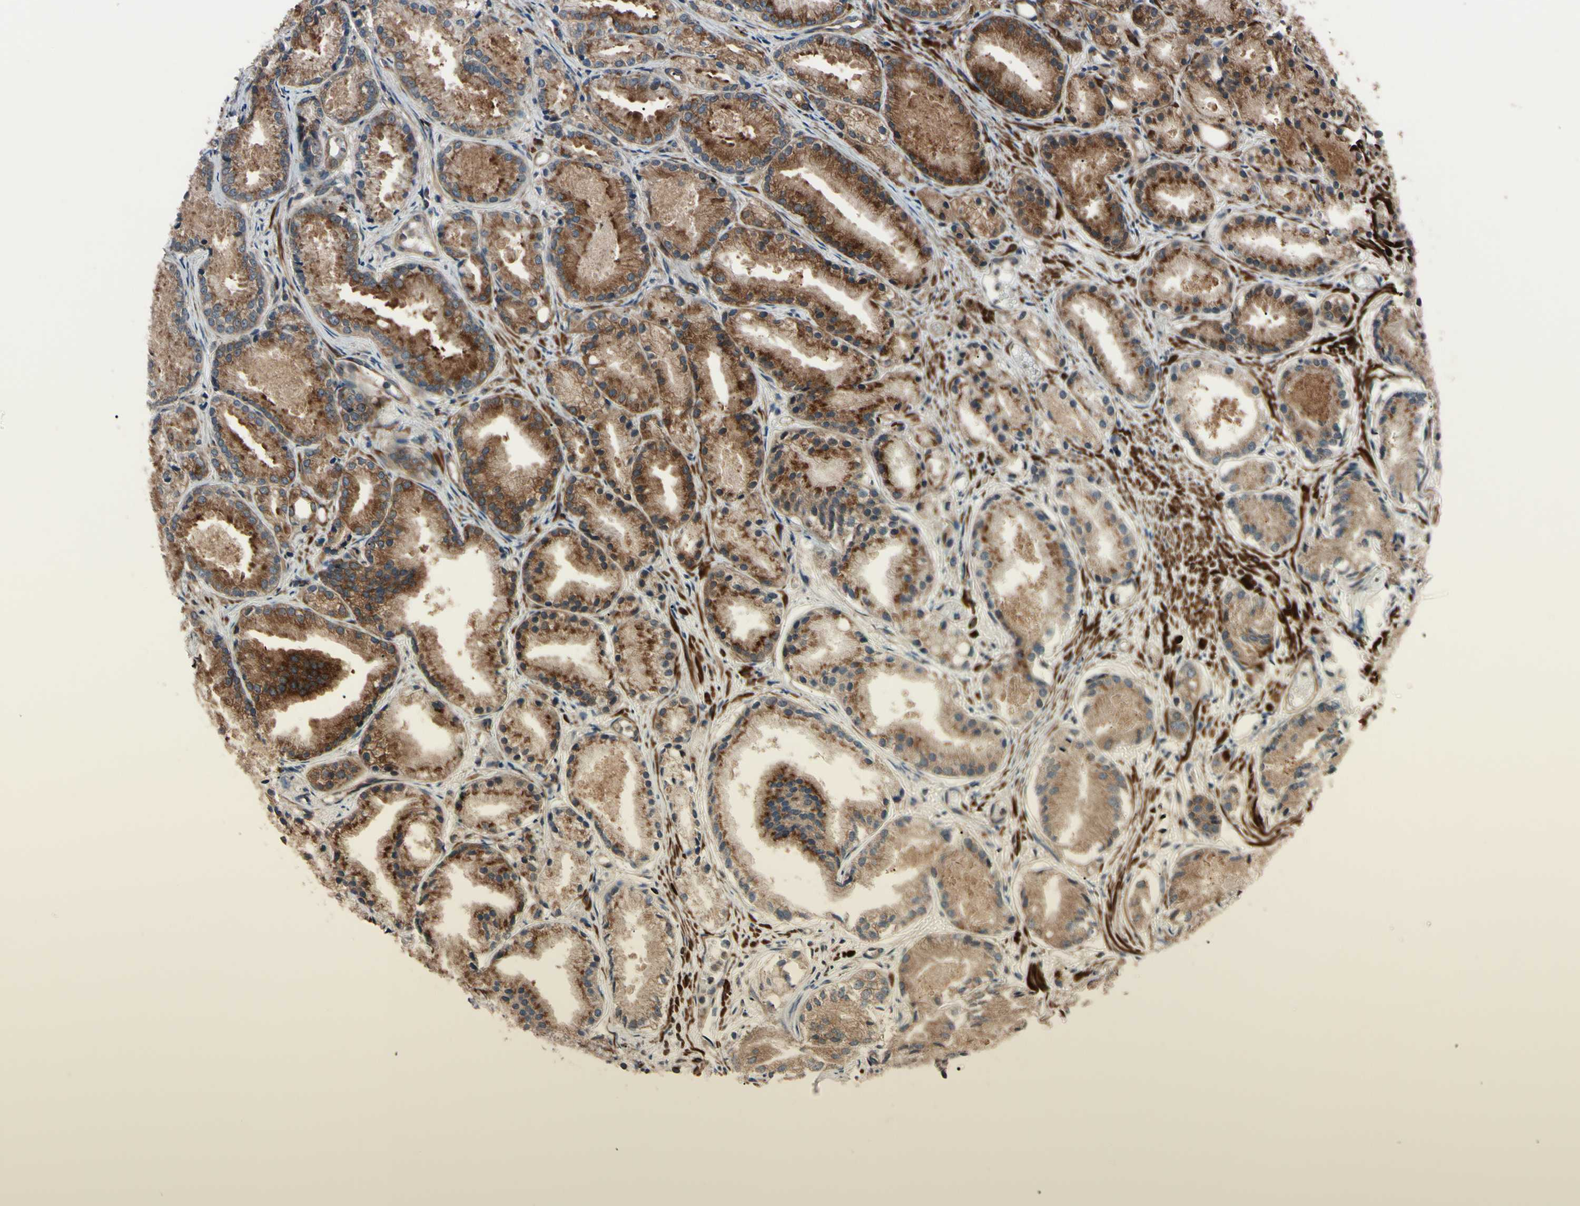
{"staining": {"intensity": "strong", "quantity": ">75%", "location": "cytoplasmic/membranous"}, "tissue": "prostate cancer", "cell_type": "Tumor cells", "image_type": "cancer", "snomed": [{"axis": "morphology", "description": "Adenocarcinoma, Low grade"}, {"axis": "topography", "description": "Prostate"}], "caption": "An immunohistochemistry (IHC) histopathology image of neoplastic tissue is shown. Protein staining in brown highlights strong cytoplasmic/membranous positivity in adenocarcinoma (low-grade) (prostate) within tumor cells.", "gene": "GUCY1B1", "patient": {"sex": "male", "age": 72}}